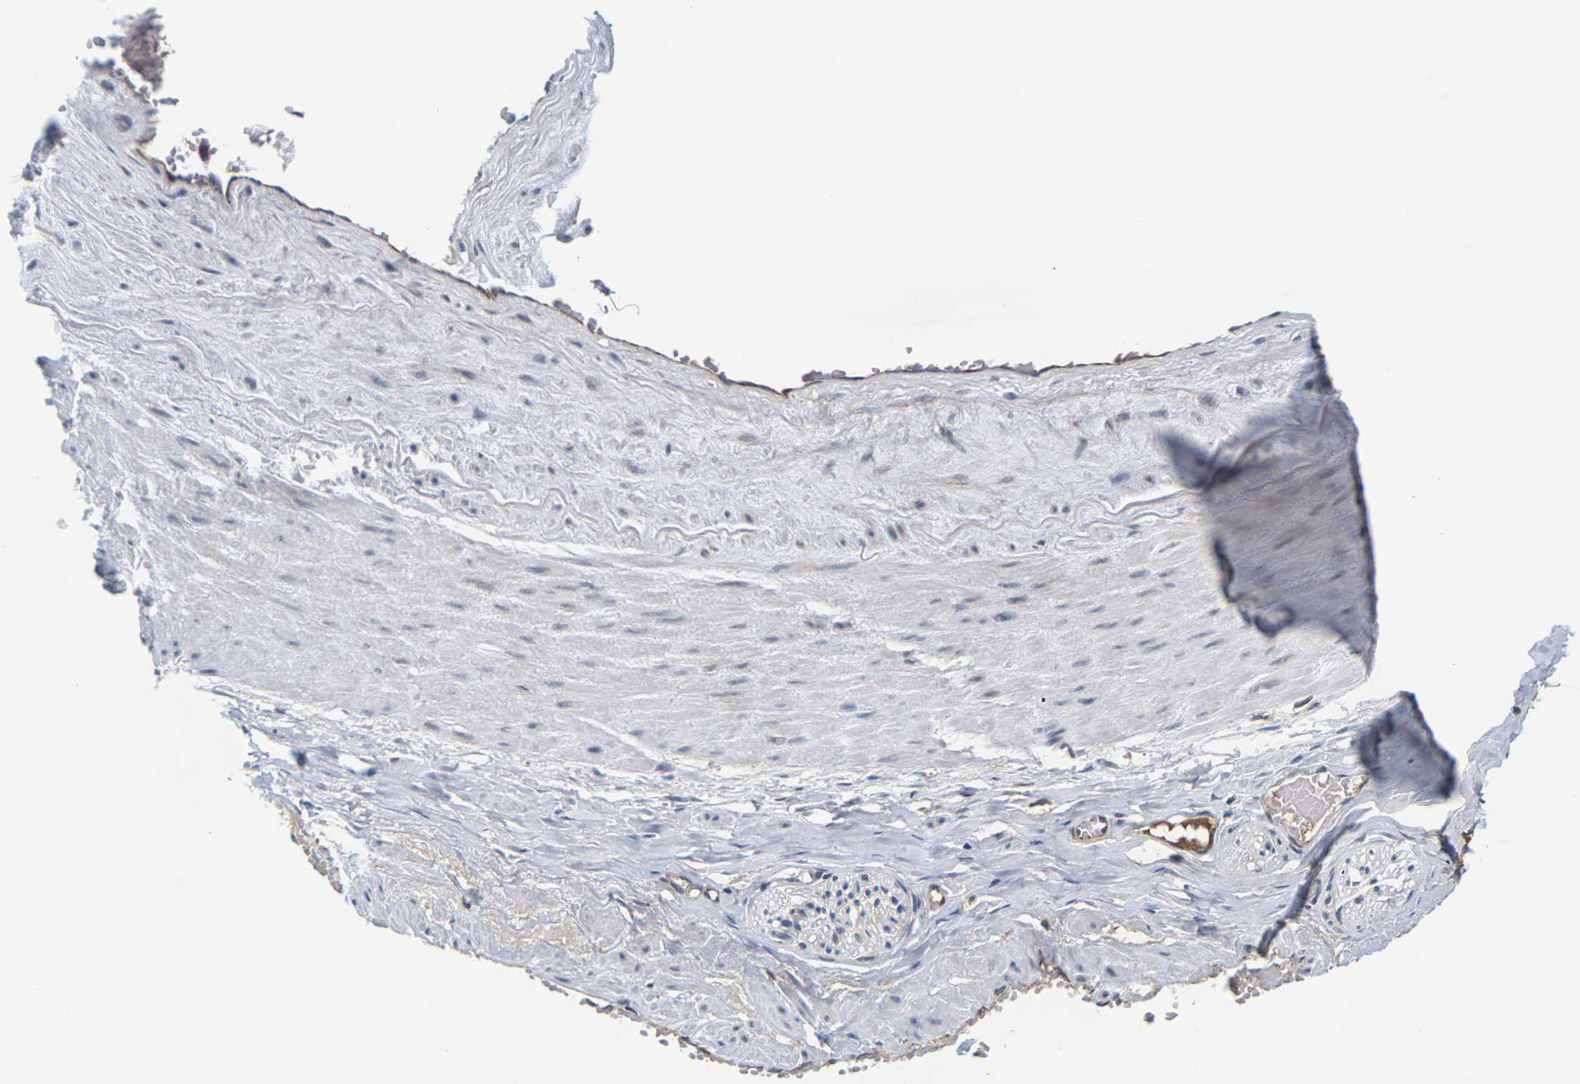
{"staining": {"intensity": "negative", "quantity": "none", "location": "none"}, "tissue": "adipose tissue", "cell_type": "Adipocytes", "image_type": "normal", "snomed": [{"axis": "morphology", "description": "Normal tissue, NOS"}, {"axis": "topography", "description": "Soft tissue"}, {"axis": "topography", "description": "Vascular tissue"}], "caption": "Protein analysis of normal adipose tissue exhibits no significant positivity in adipocytes.", "gene": "PKP2", "patient": {"sex": "female", "age": 35}}